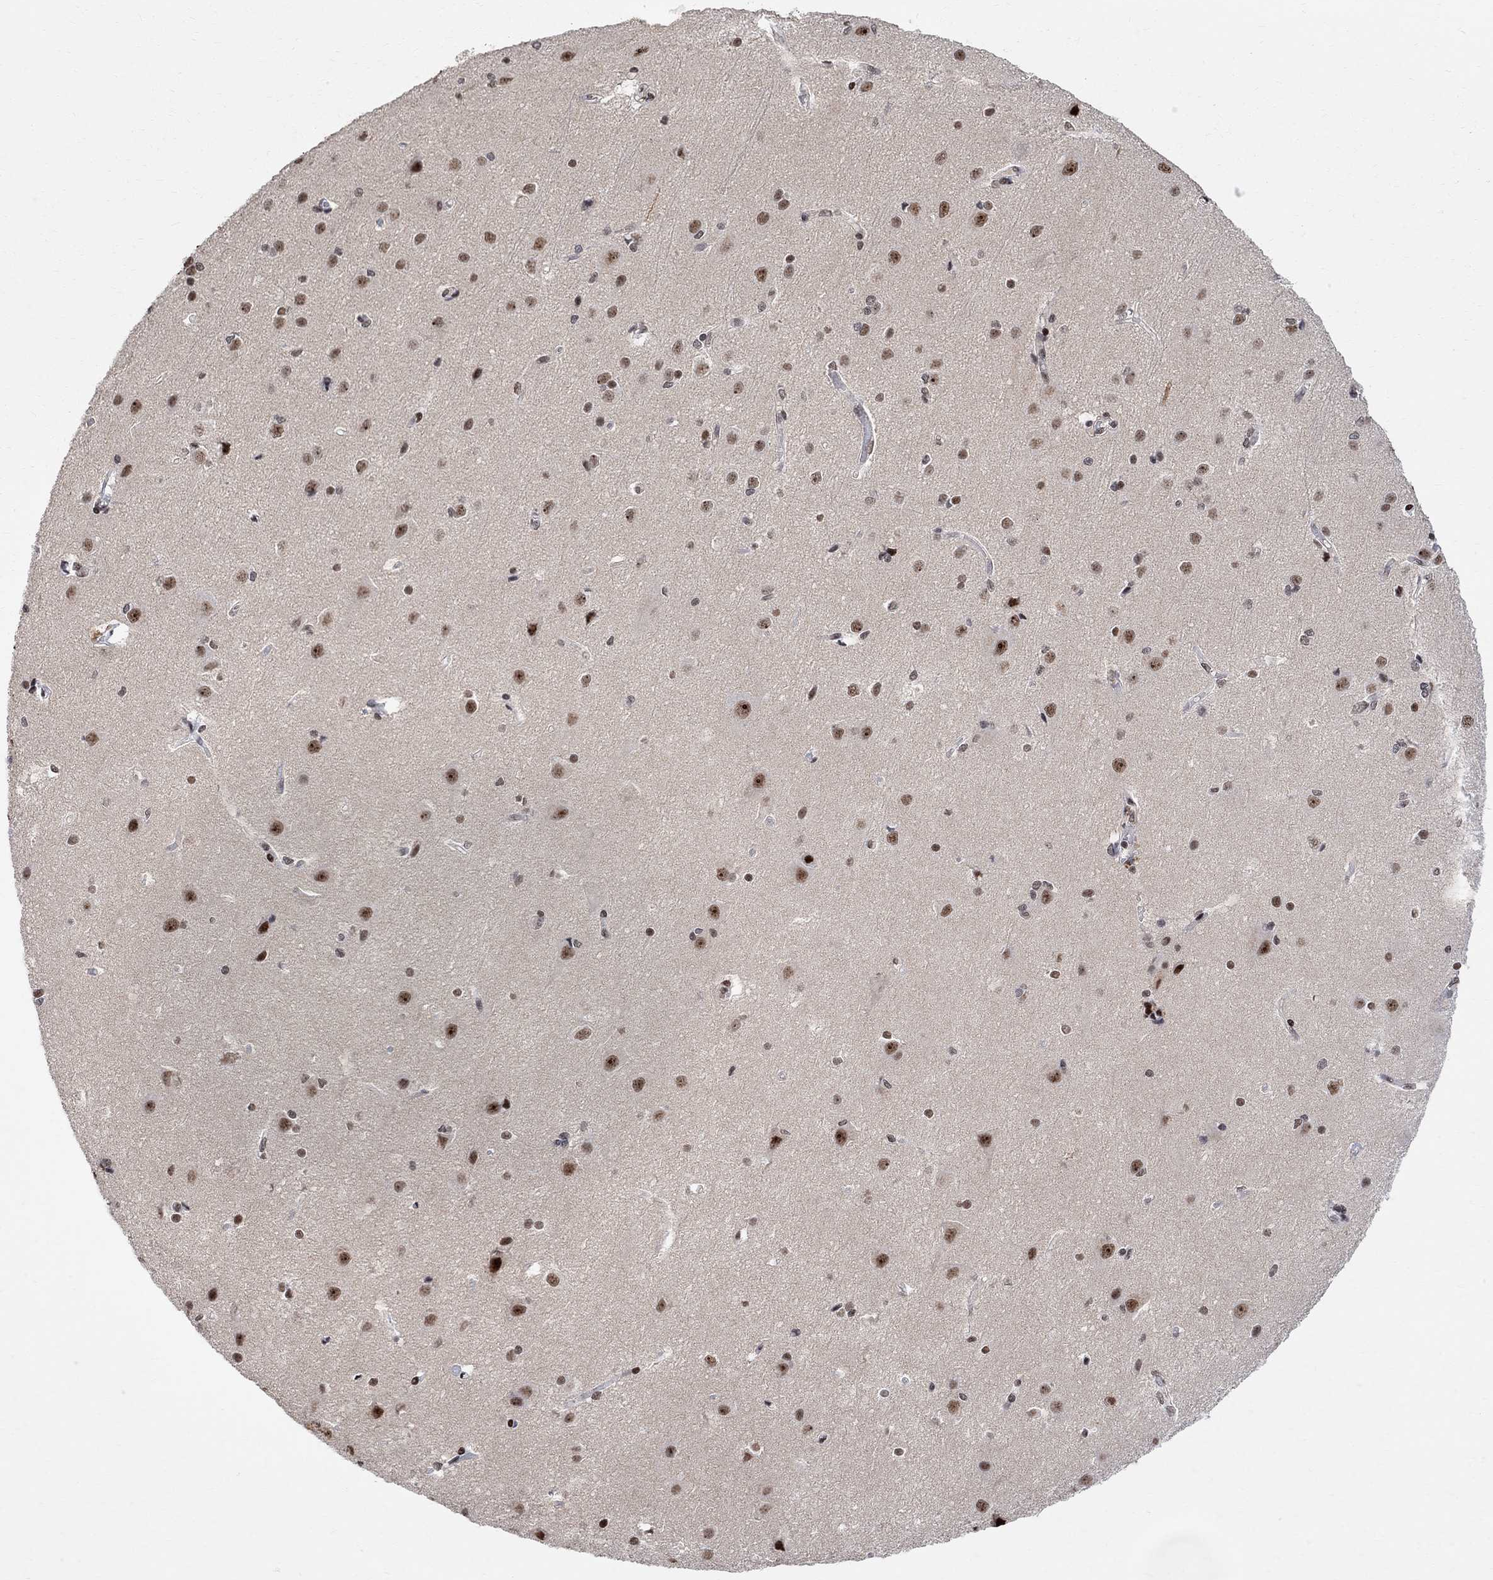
{"staining": {"intensity": "weak", "quantity": "<25%", "location": "nuclear"}, "tissue": "cerebral cortex", "cell_type": "Endothelial cells", "image_type": "normal", "snomed": [{"axis": "morphology", "description": "Normal tissue, NOS"}, {"axis": "topography", "description": "Cerebral cortex"}], "caption": "DAB immunohistochemical staining of benign cerebral cortex demonstrates no significant positivity in endothelial cells.", "gene": "E4F1", "patient": {"sex": "male", "age": 37}}